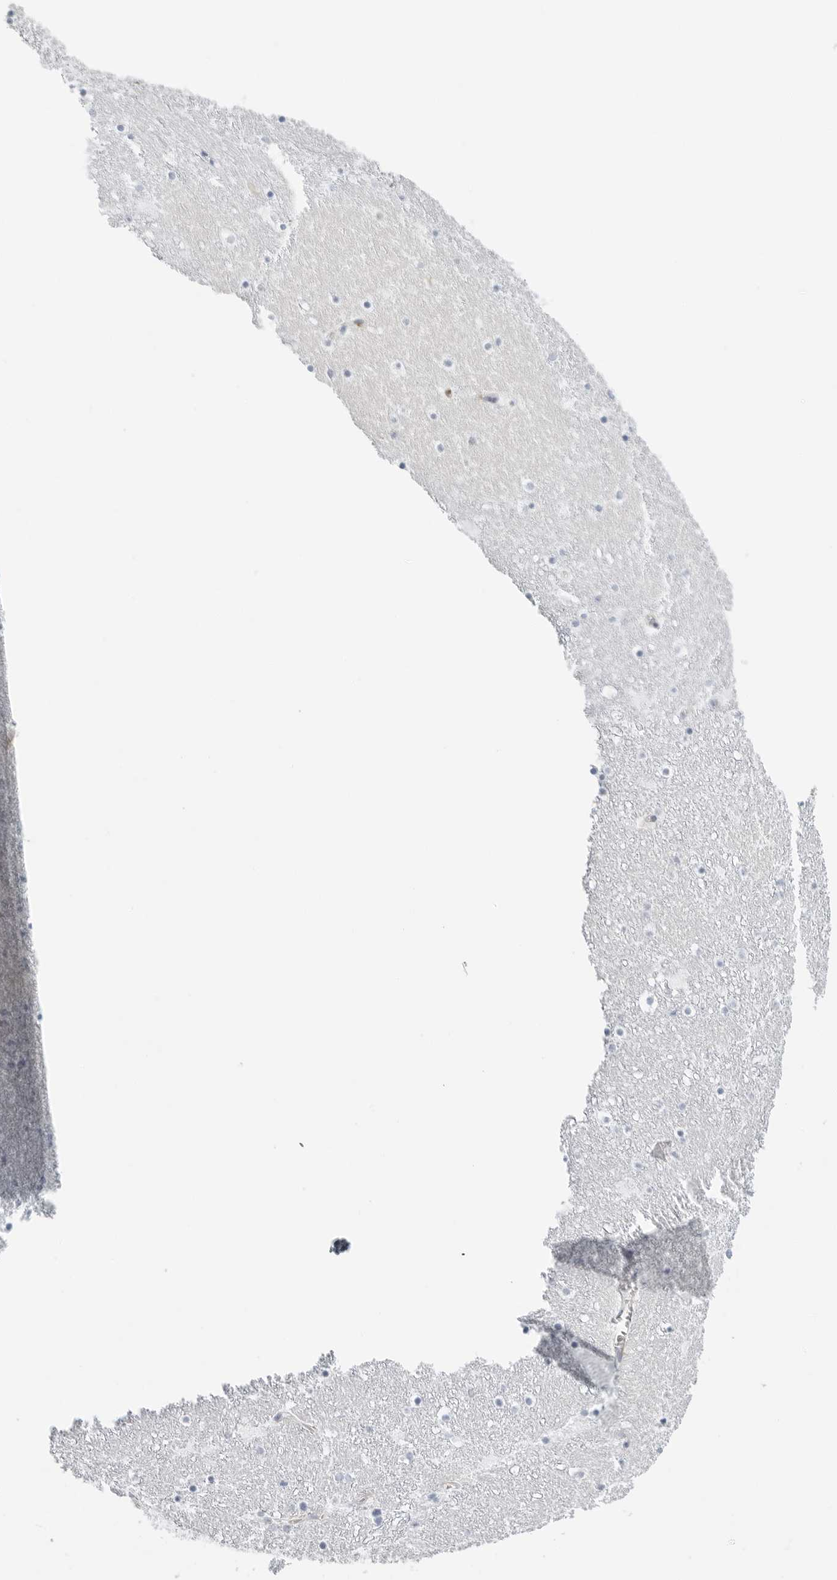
{"staining": {"intensity": "weak", "quantity": "<25%", "location": "cytoplasmic/membranous"}, "tissue": "caudate", "cell_type": "Glial cells", "image_type": "normal", "snomed": [{"axis": "morphology", "description": "Normal tissue, NOS"}, {"axis": "topography", "description": "Lateral ventricle wall"}], "caption": "Glial cells show no significant protein staining in benign caudate. (IHC, brightfield microscopy, high magnification).", "gene": "SLC19A1", "patient": {"sex": "male", "age": 45}}